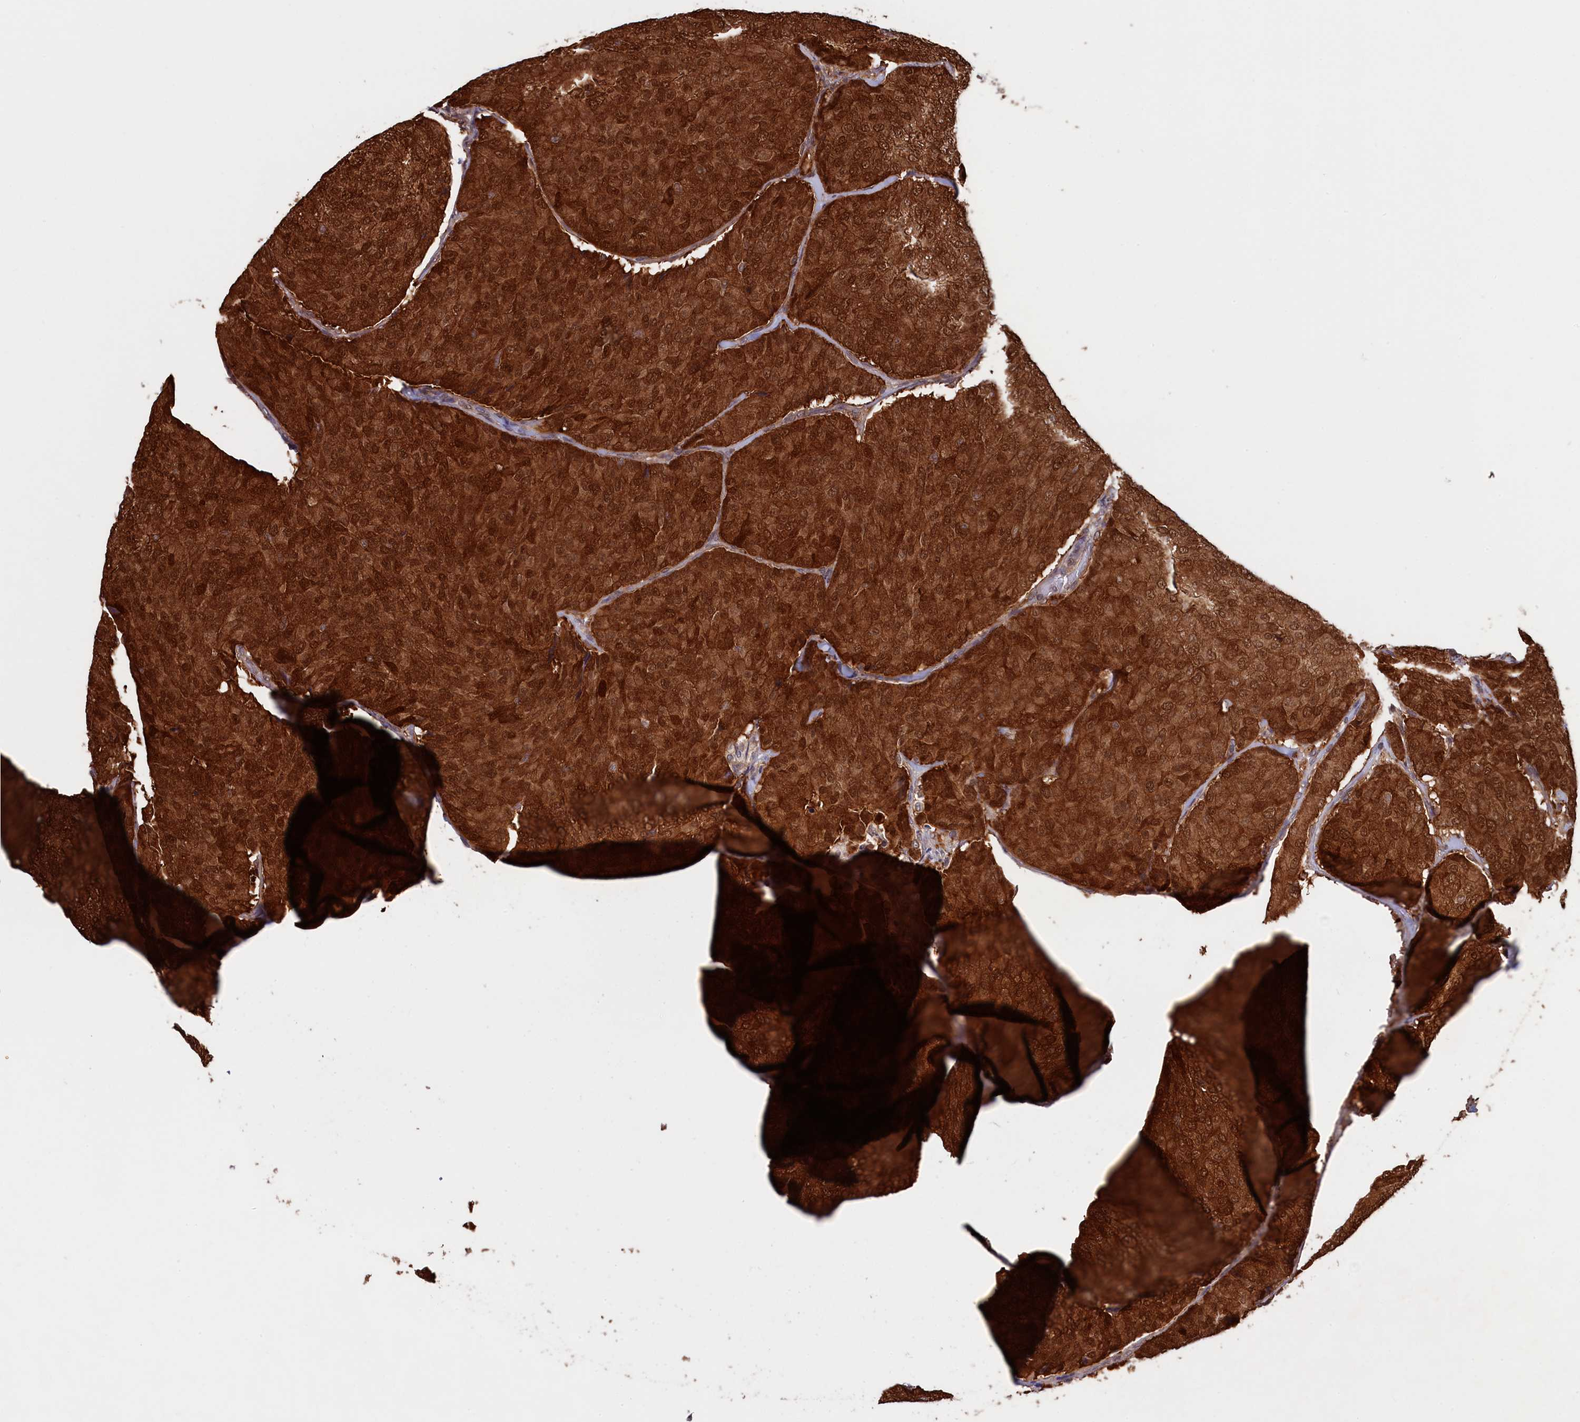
{"staining": {"intensity": "strong", "quantity": ">75%", "location": "cytoplasmic/membranous,nuclear"}, "tissue": "breast cancer", "cell_type": "Tumor cells", "image_type": "cancer", "snomed": [{"axis": "morphology", "description": "Duct carcinoma"}, {"axis": "topography", "description": "Breast"}], "caption": "Protein expression analysis of human breast cancer reveals strong cytoplasmic/membranous and nuclear positivity in approximately >75% of tumor cells. Nuclei are stained in blue.", "gene": "JPT2", "patient": {"sex": "female", "age": 75}}